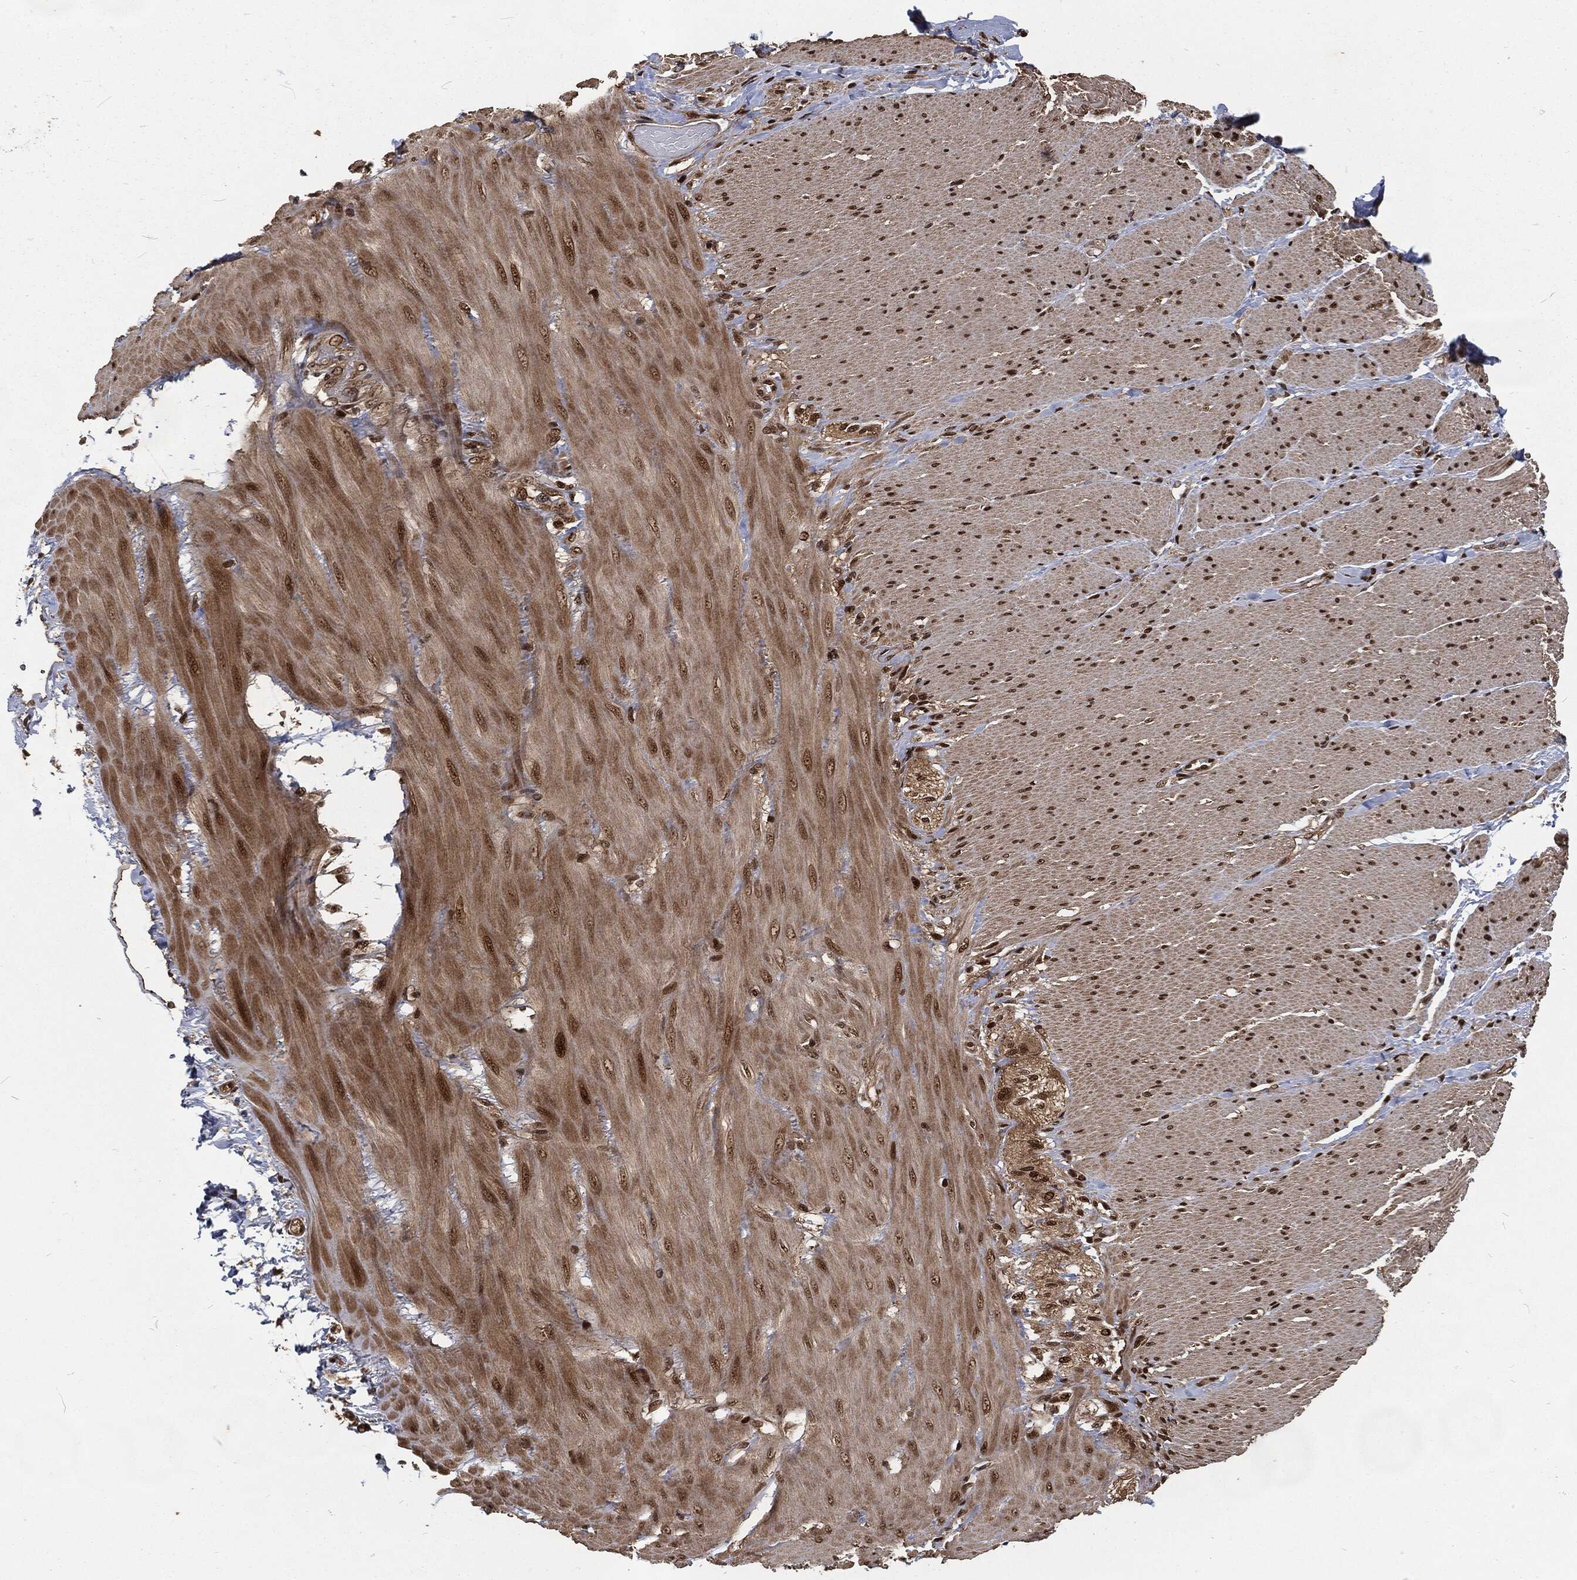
{"staining": {"intensity": "strong", "quantity": ">75%", "location": "nuclear"}, "tissue": "soft tissue", "cell_type": "Fibroblasts", "image_type": "normal", "snomed": [{"axis": "morphology", "description": "Normal tissue, NOS"}, {"axis": "topography", "description": "Smooth muscle"}, {"axis": "topography", "description": "Duodenum"}, {"axis": "topography", "description": "Peripheral nerve tissue"}], "caption": "A histopathology image showing strong nuclear staining in about >75% of fibroblasts in unremarkable soft tissue, as visualized by brown immunohistochemical staining.", "gene": "NGRN", "patient": {"sex": "female", "age": 61}}